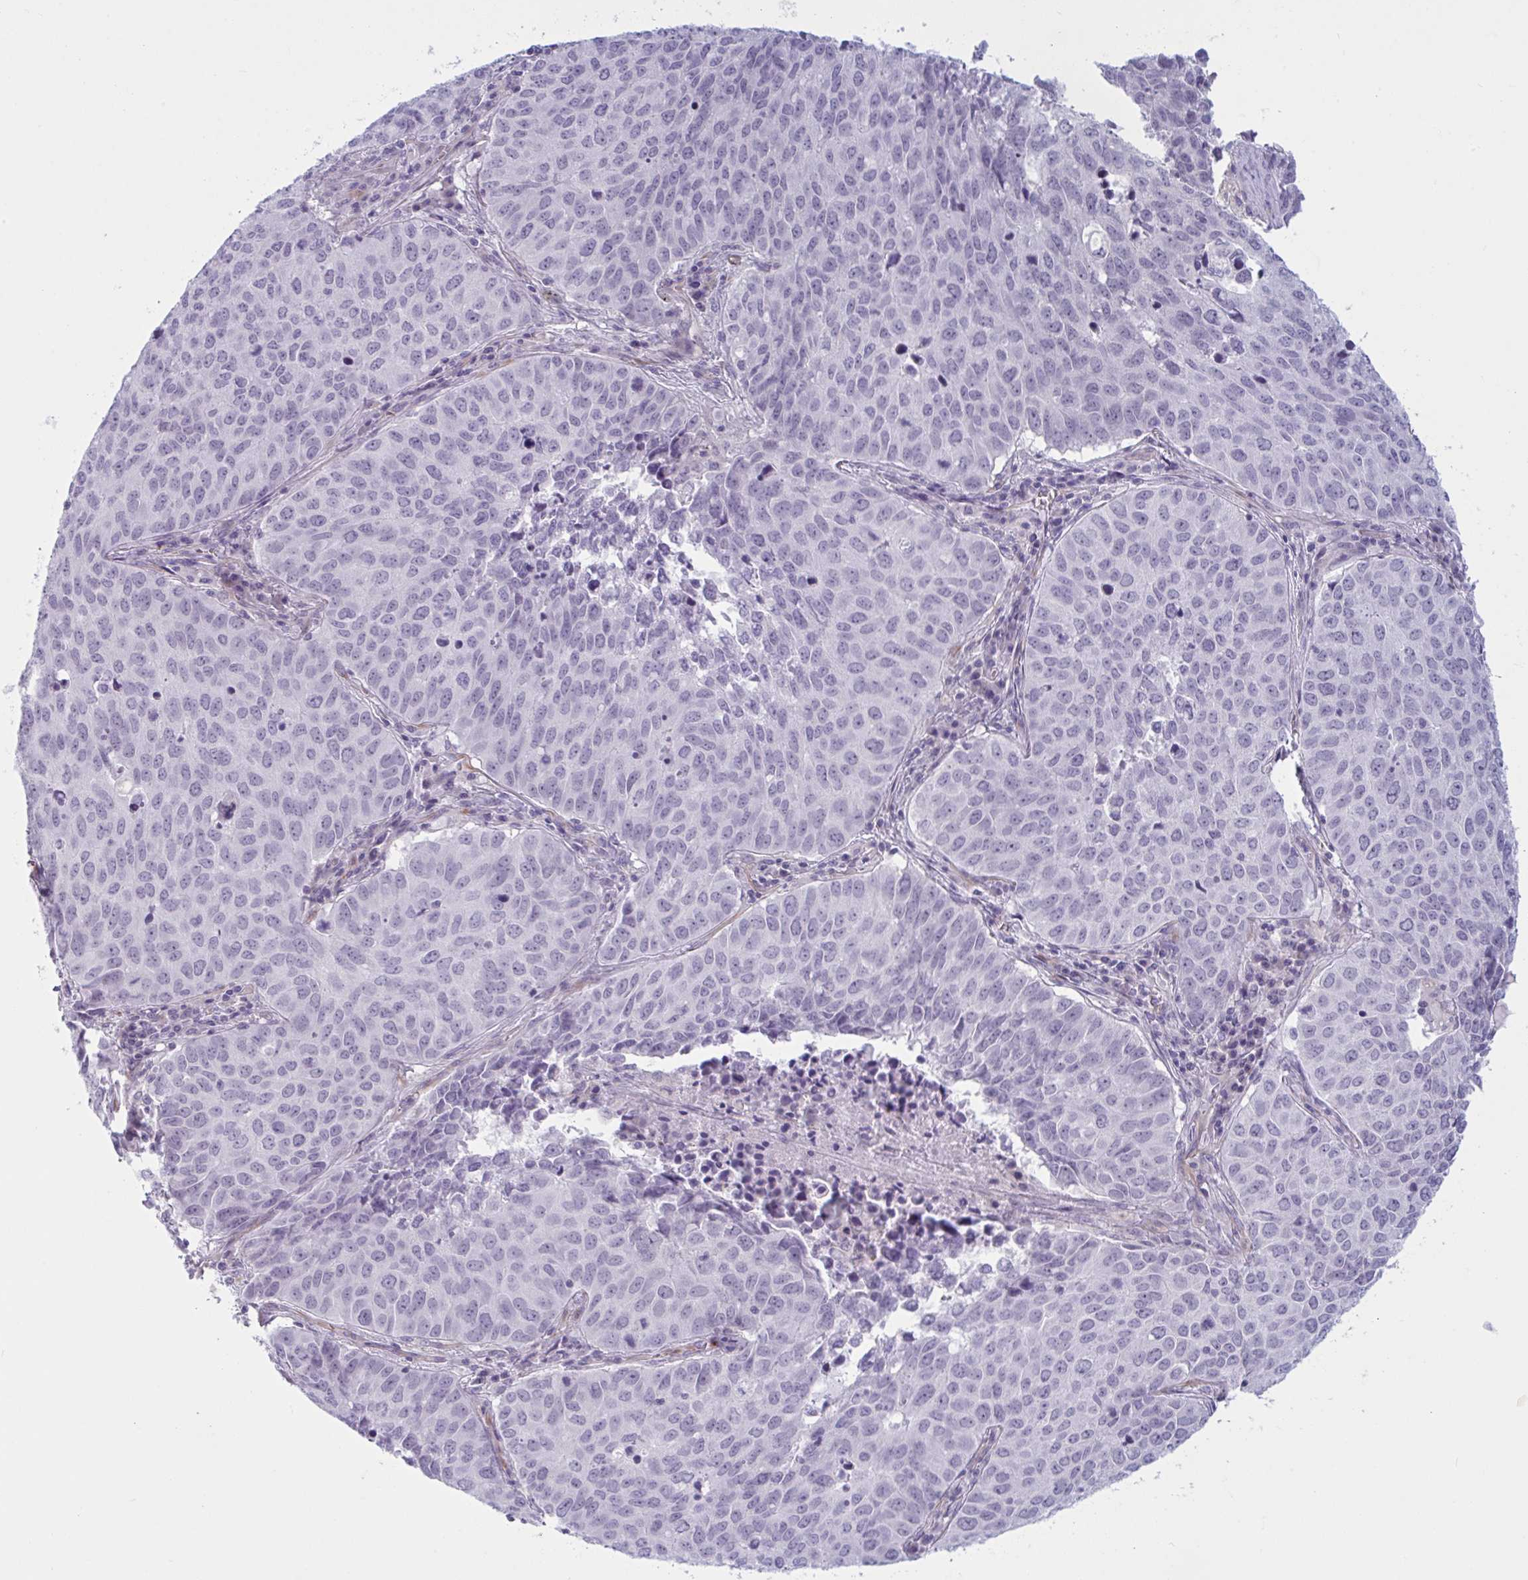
{"staining": {"intensity": "negative", "quantity": "none", "location": "none"}, "tissue": "lung cancer", "cell_type": "Tumor cells", "image_type": "cancer", "snomed": [{"axis": "morphology", "description": "Adenocarcinoma, NOS"}, {"axis": "topography", "description": "Lung"}], "caption": "This micrograph is of lung cancer stained with IHC to label a protein in brown with the nuclei are counter-stained blue. There is no expression in tumor cells. (Stains: DAB immunohistochemistry (IHC) with hematoxylin counter stain, Microscopy: brightfield microscopy at high magnification).", "gene": "OR1L3", "patient": {"sex": "female", "age": 50}}